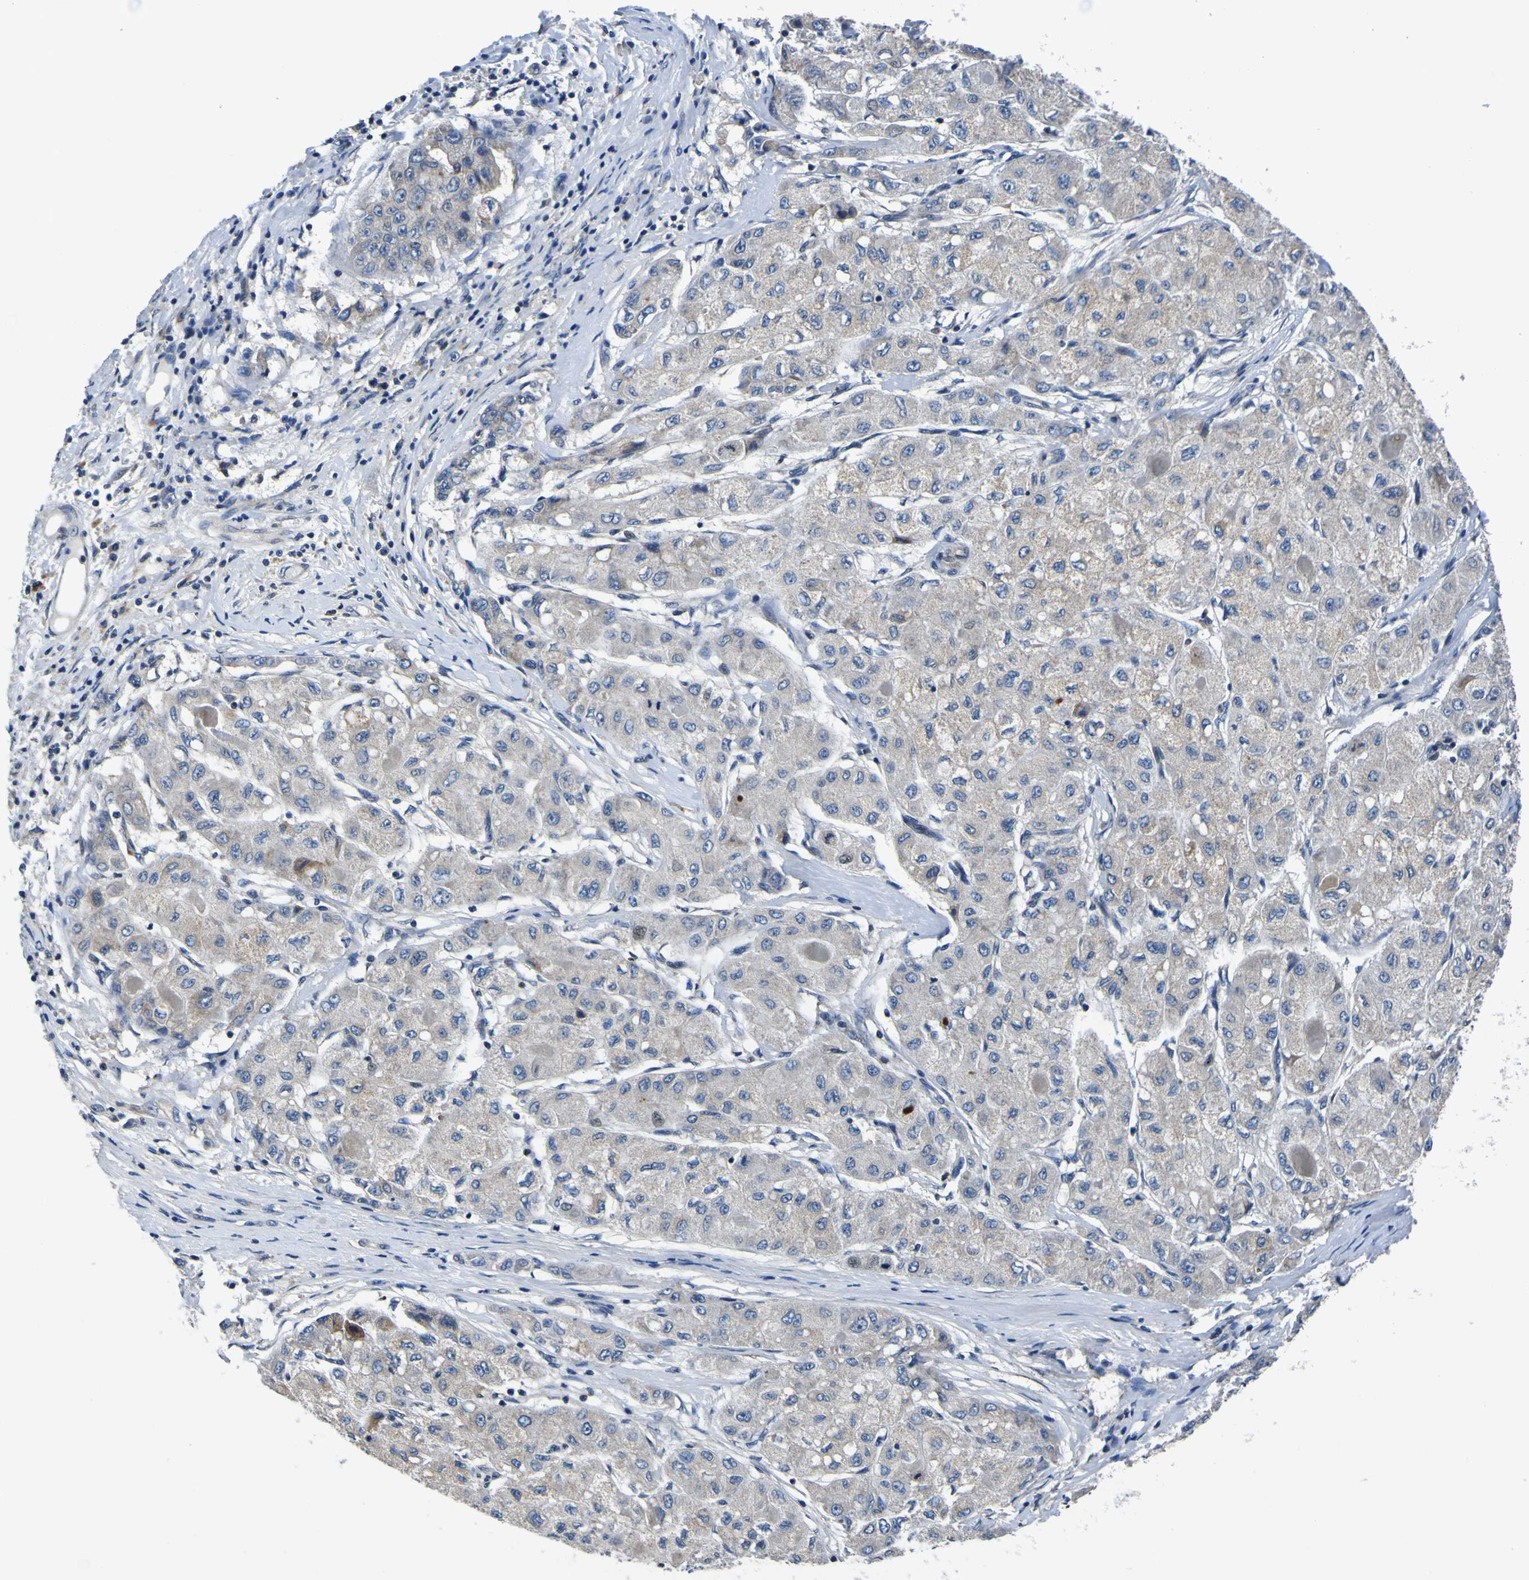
{"staining": {"intensity": "negative", "quantity": "none", "location": "none"}, "tissue": "liver cancer", "cell_type": "Tumor cells", "image_type": "cancer", "snomed": [{"axis": "morphology", "description": "Carcinoma, Hepatocellular, NOS"}, {"axis": "topography", "description": "Liver"}], "caption": "Human liver cancer (hepatocellular carcinoma) stained for a protein using IHC exhibits no expression in tumor cells.", "gene": "EPHB4", "patient": {"sex": "male", "age": 80}}